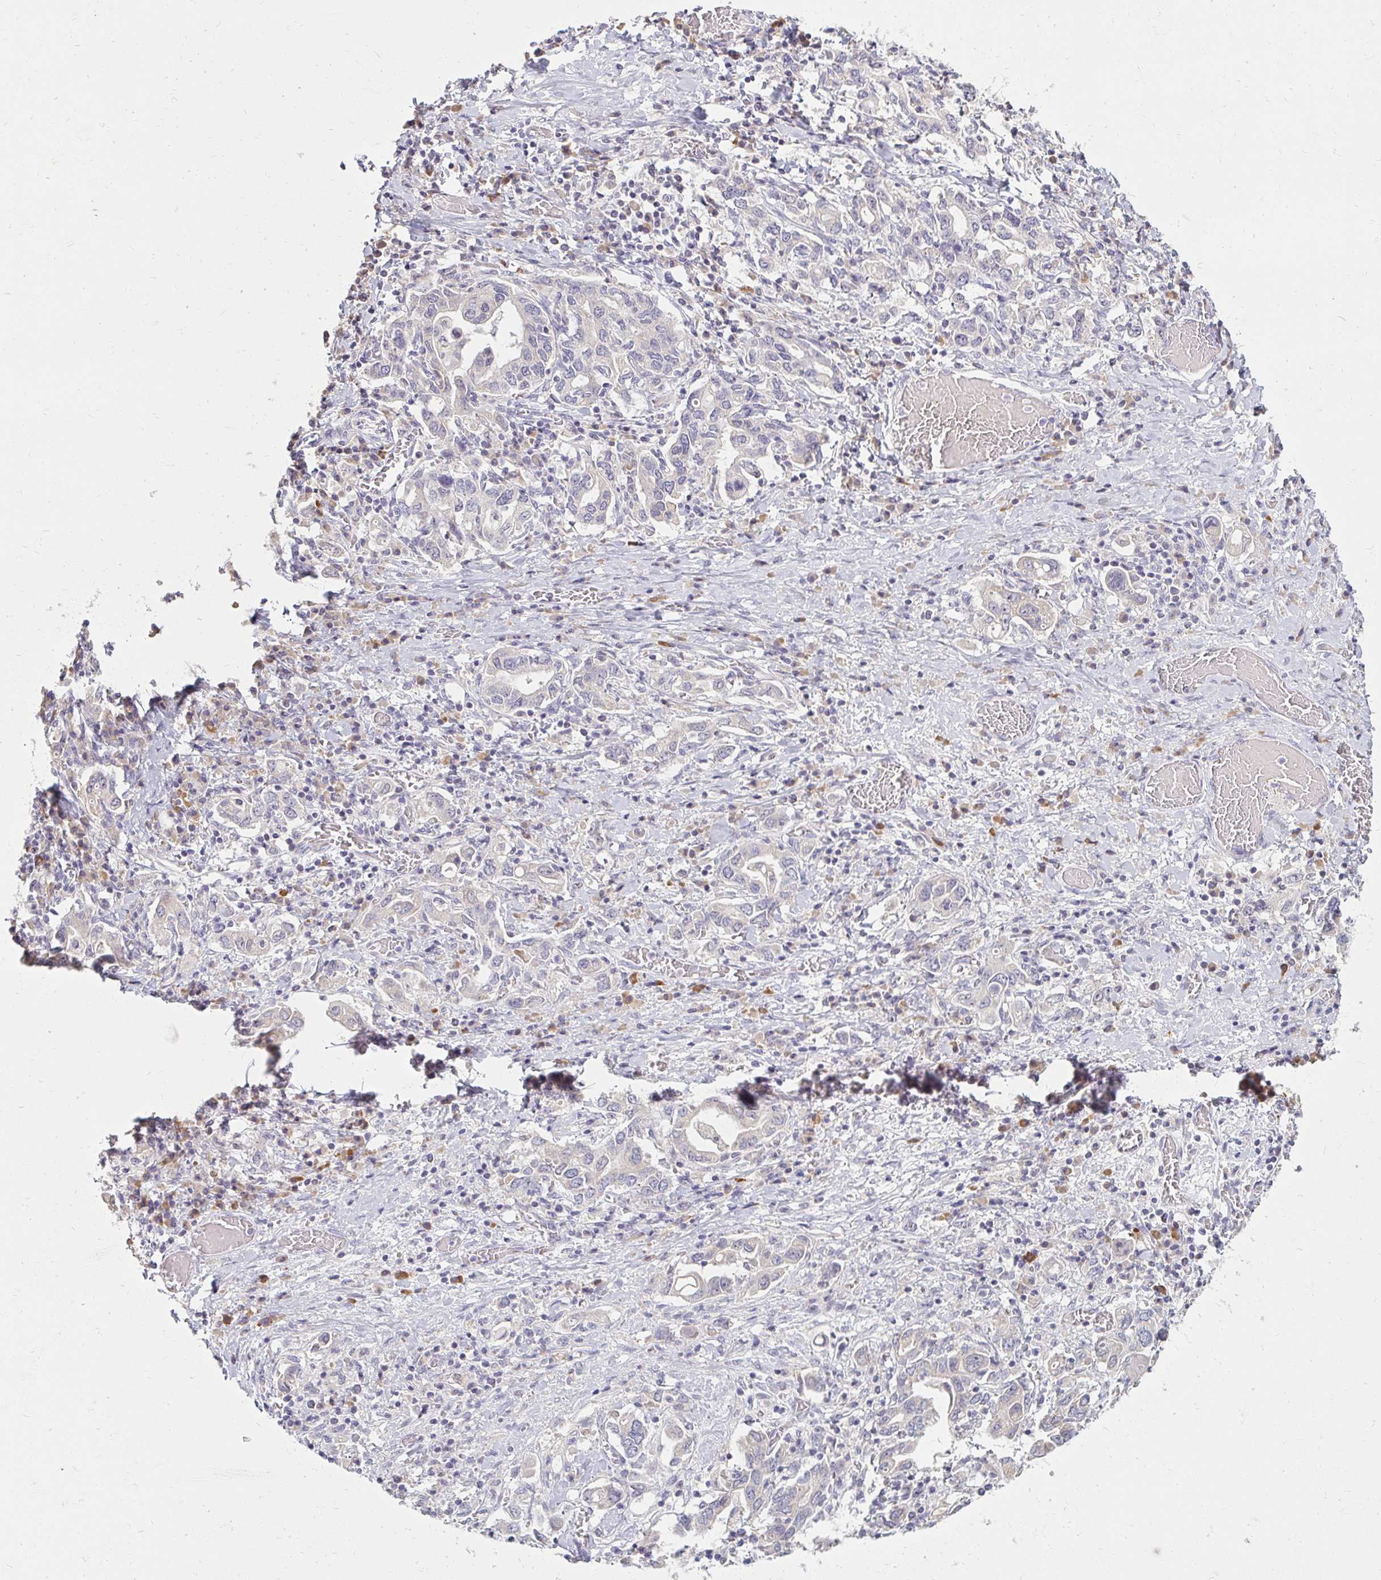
{"staining": {"intensity": "negative", "quantity": "none", "location": "none"}, "tissue": "stomach cancer", "cell_type": "Tumor cells", "image_type": "cancer", "snomed": [{"axis": "morphology", "description": "Adenocarcinoma, NOS"}, {"axis": "topography", "description": "Stomach, upper"}, {"axis": "topography", "description": "Stomach"}], "caption": "A micrograph of human adenocarcinoma (stomach) is negative for staining in tumor cells.", "gene": "DDN", "patient": {"sex": "male", "age": 62}}